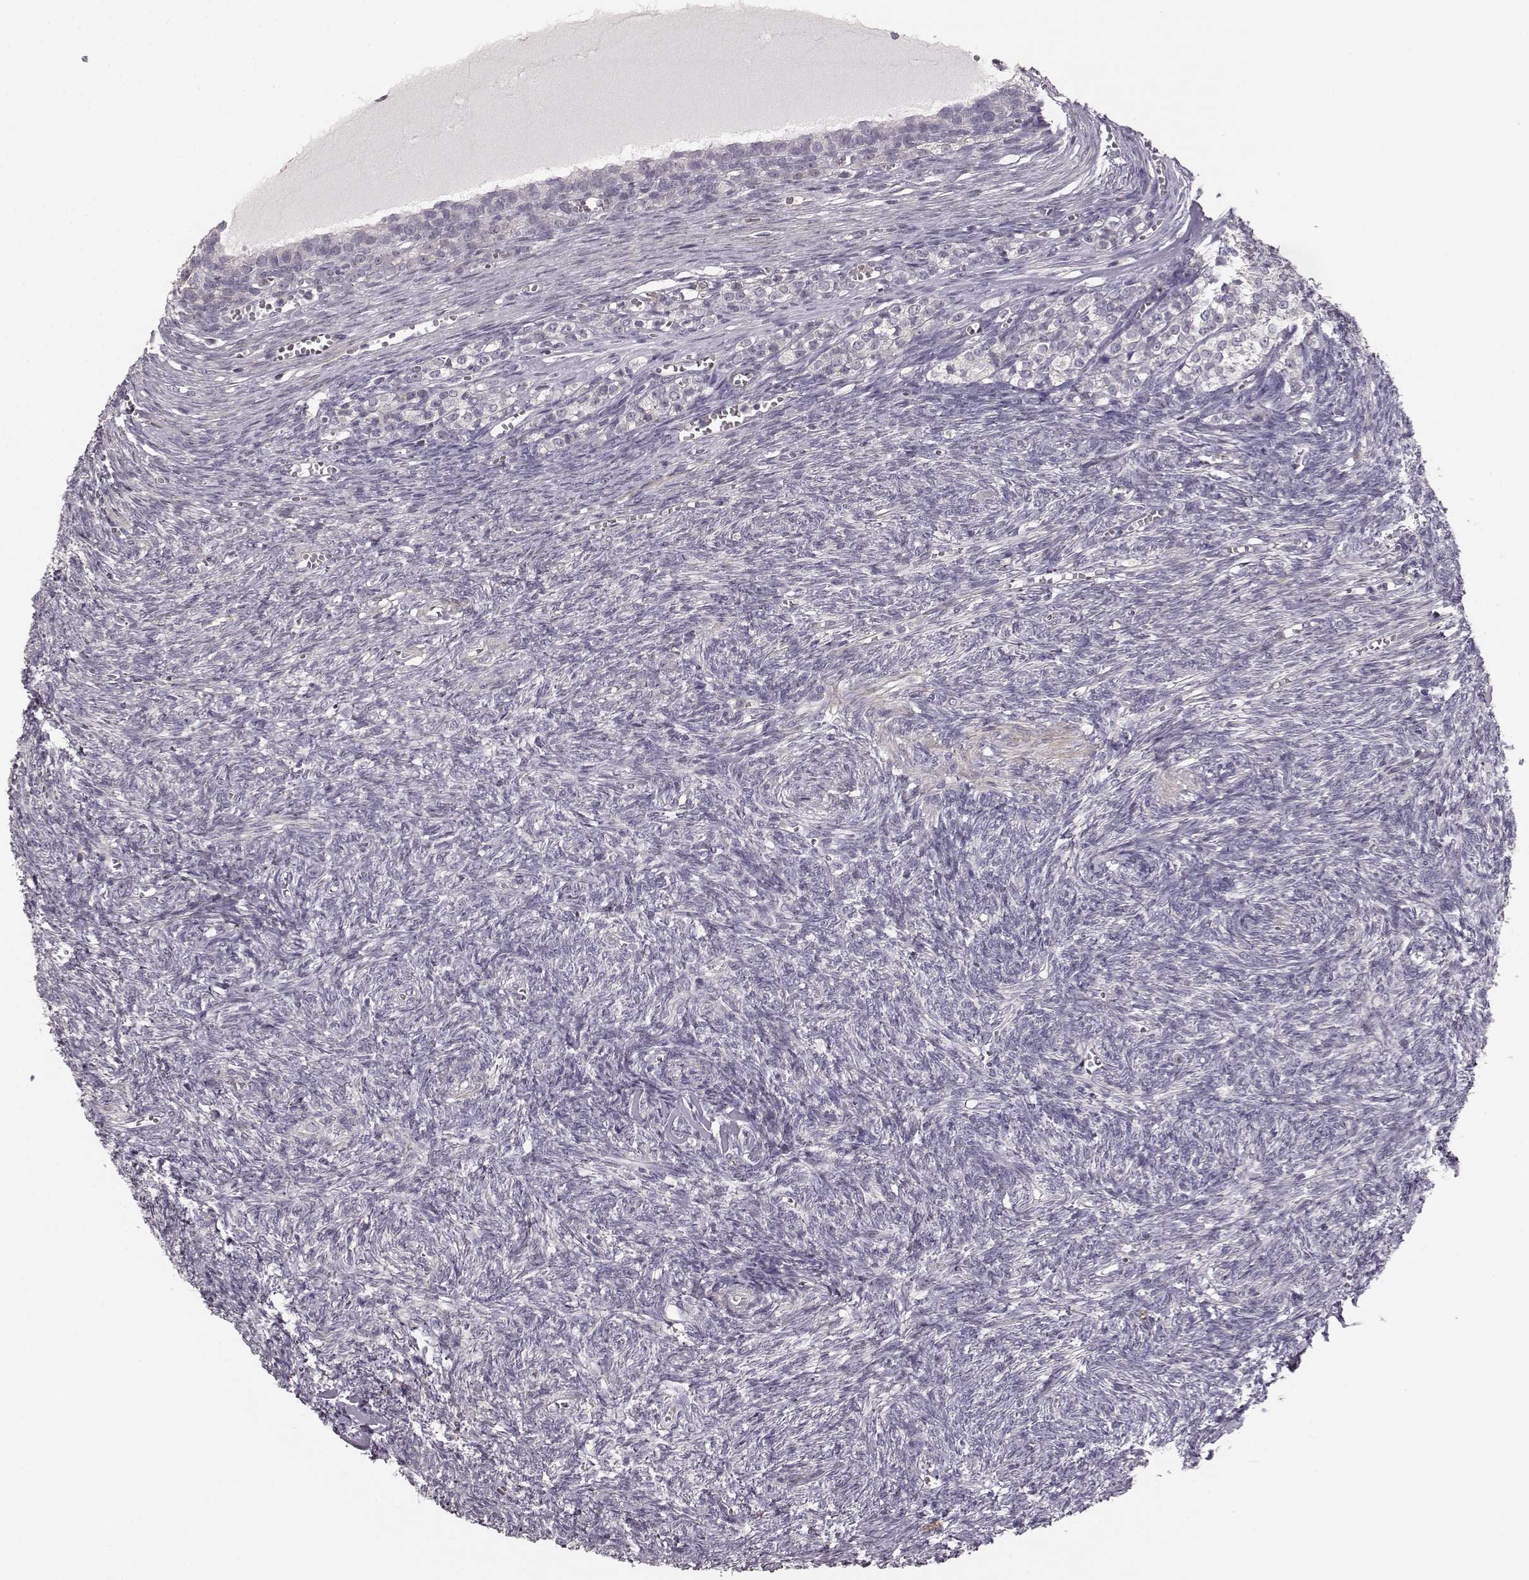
{"staining": {"intensity": "negative", "quantity": "none", "location": "none"}, "tissue": "ovary", "cell_type": "Follicle cells", "image_type": "normal", "snomed": [{"axis": "morphology", "description": "Normal tissue, NOS"}, {"axis": "topography", "description": "Ovary"}], "caption": "Immunohistochemistry histopathology image of unremarkable ovary stained for a protein (brown), which shows no expression in follicle cells.", "gene": "GPR50", "patient": {"sex": "female", "age": 43}}